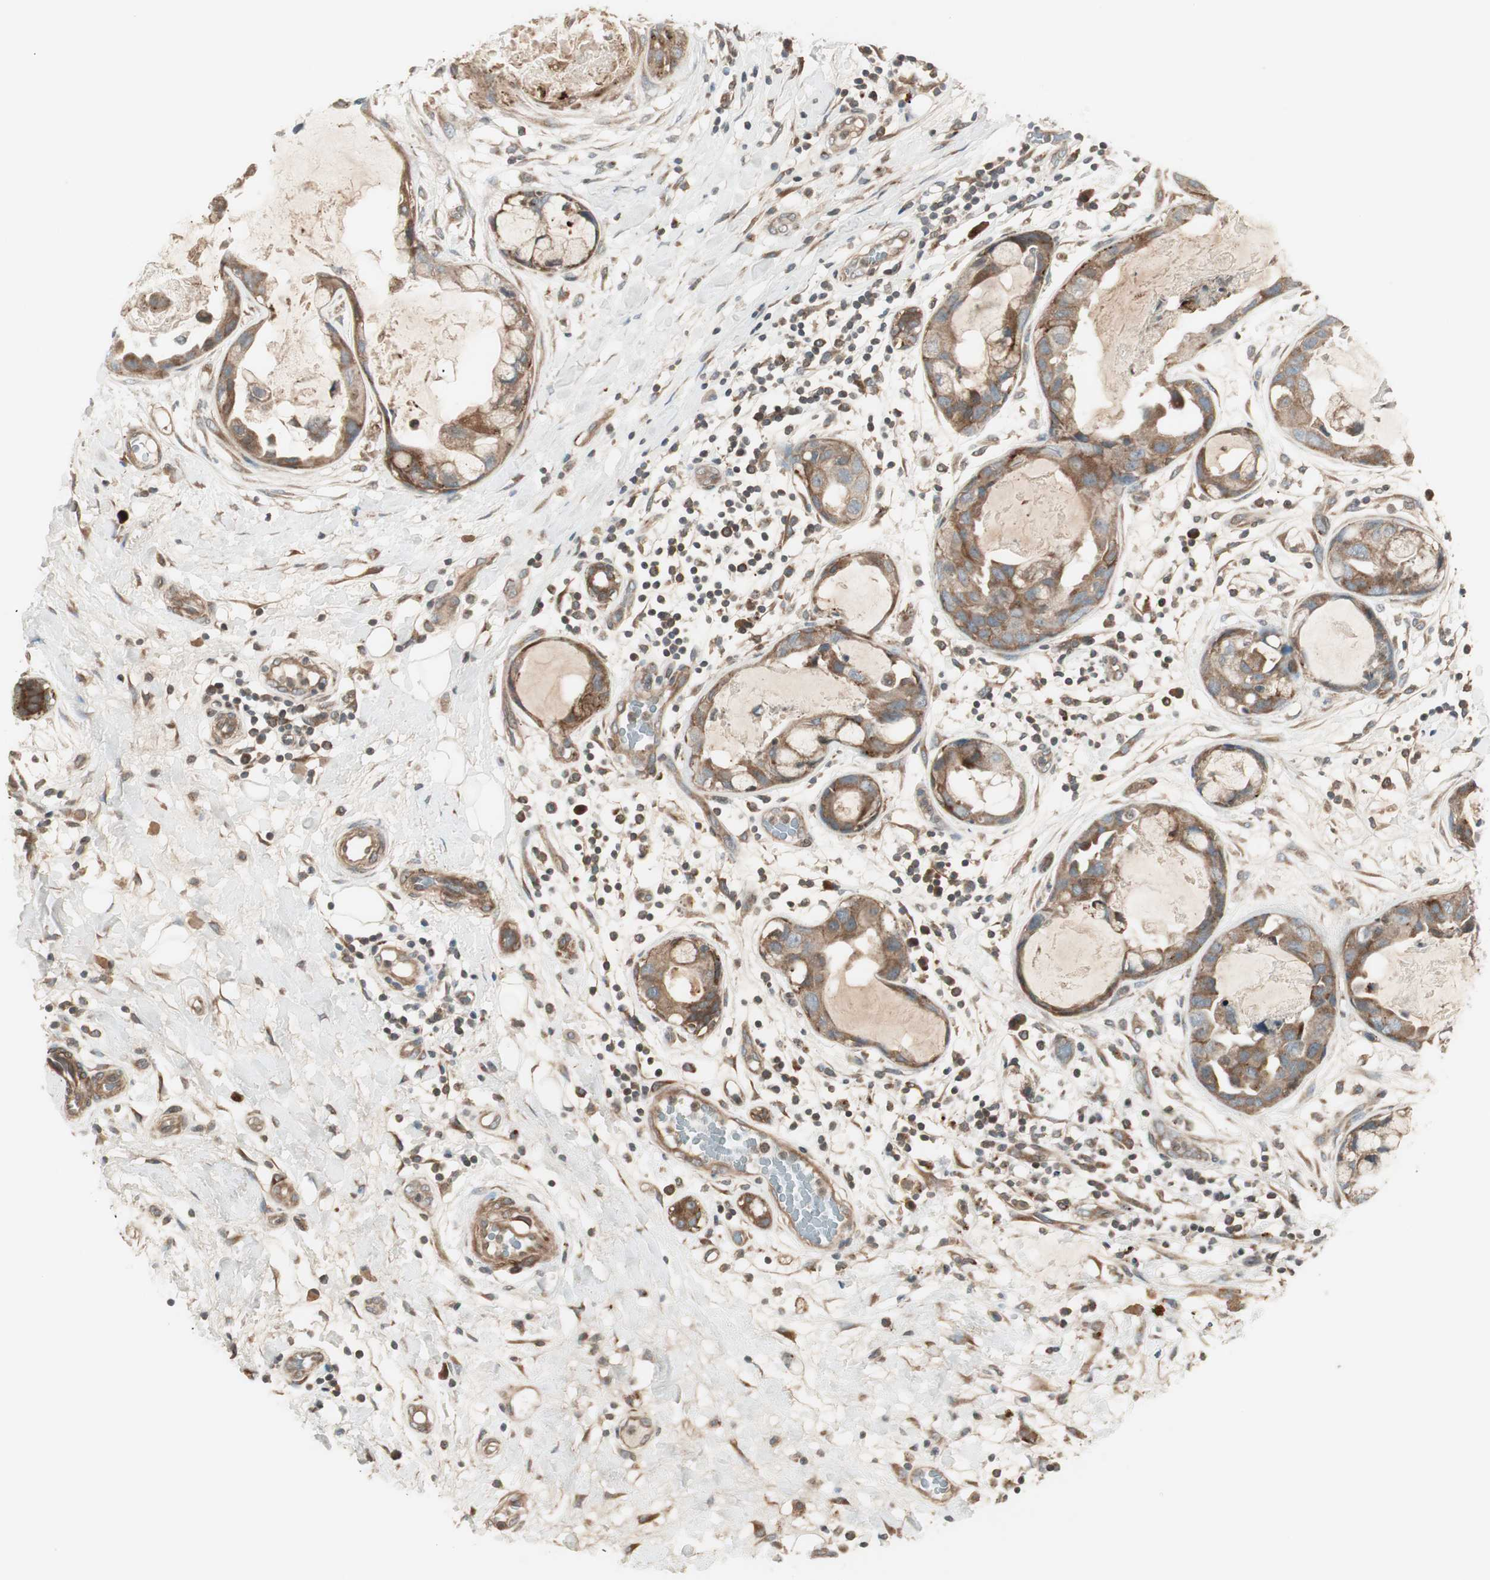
{"staining": {"intensity": "moderate", "quantity": "25%-75%", "location": "cytoplasmic/membranous"}, "tissue": "breast cancer", "cell_type": "Tumor cells", "image_type": "cancer", "snomed": [{"axis": "morphology", "description": "Duct carcinoma"}, {"axis": "topography", "description": "Breast"}], "caption": "The image exhibits a brown stain indicating the presence of a protein in the cytoplasmic/membranous of tumor cells in breast cancer (infiltrating ductal carcinoma). The staining is performed using DAB (3,3'-diaminobenzidine) brown chromogen to label protein expression. The nuclei are counter-stained blue using hematoxylin.", "gene": "SFRP1", "patient": {"sex": "female", "age": 40}}